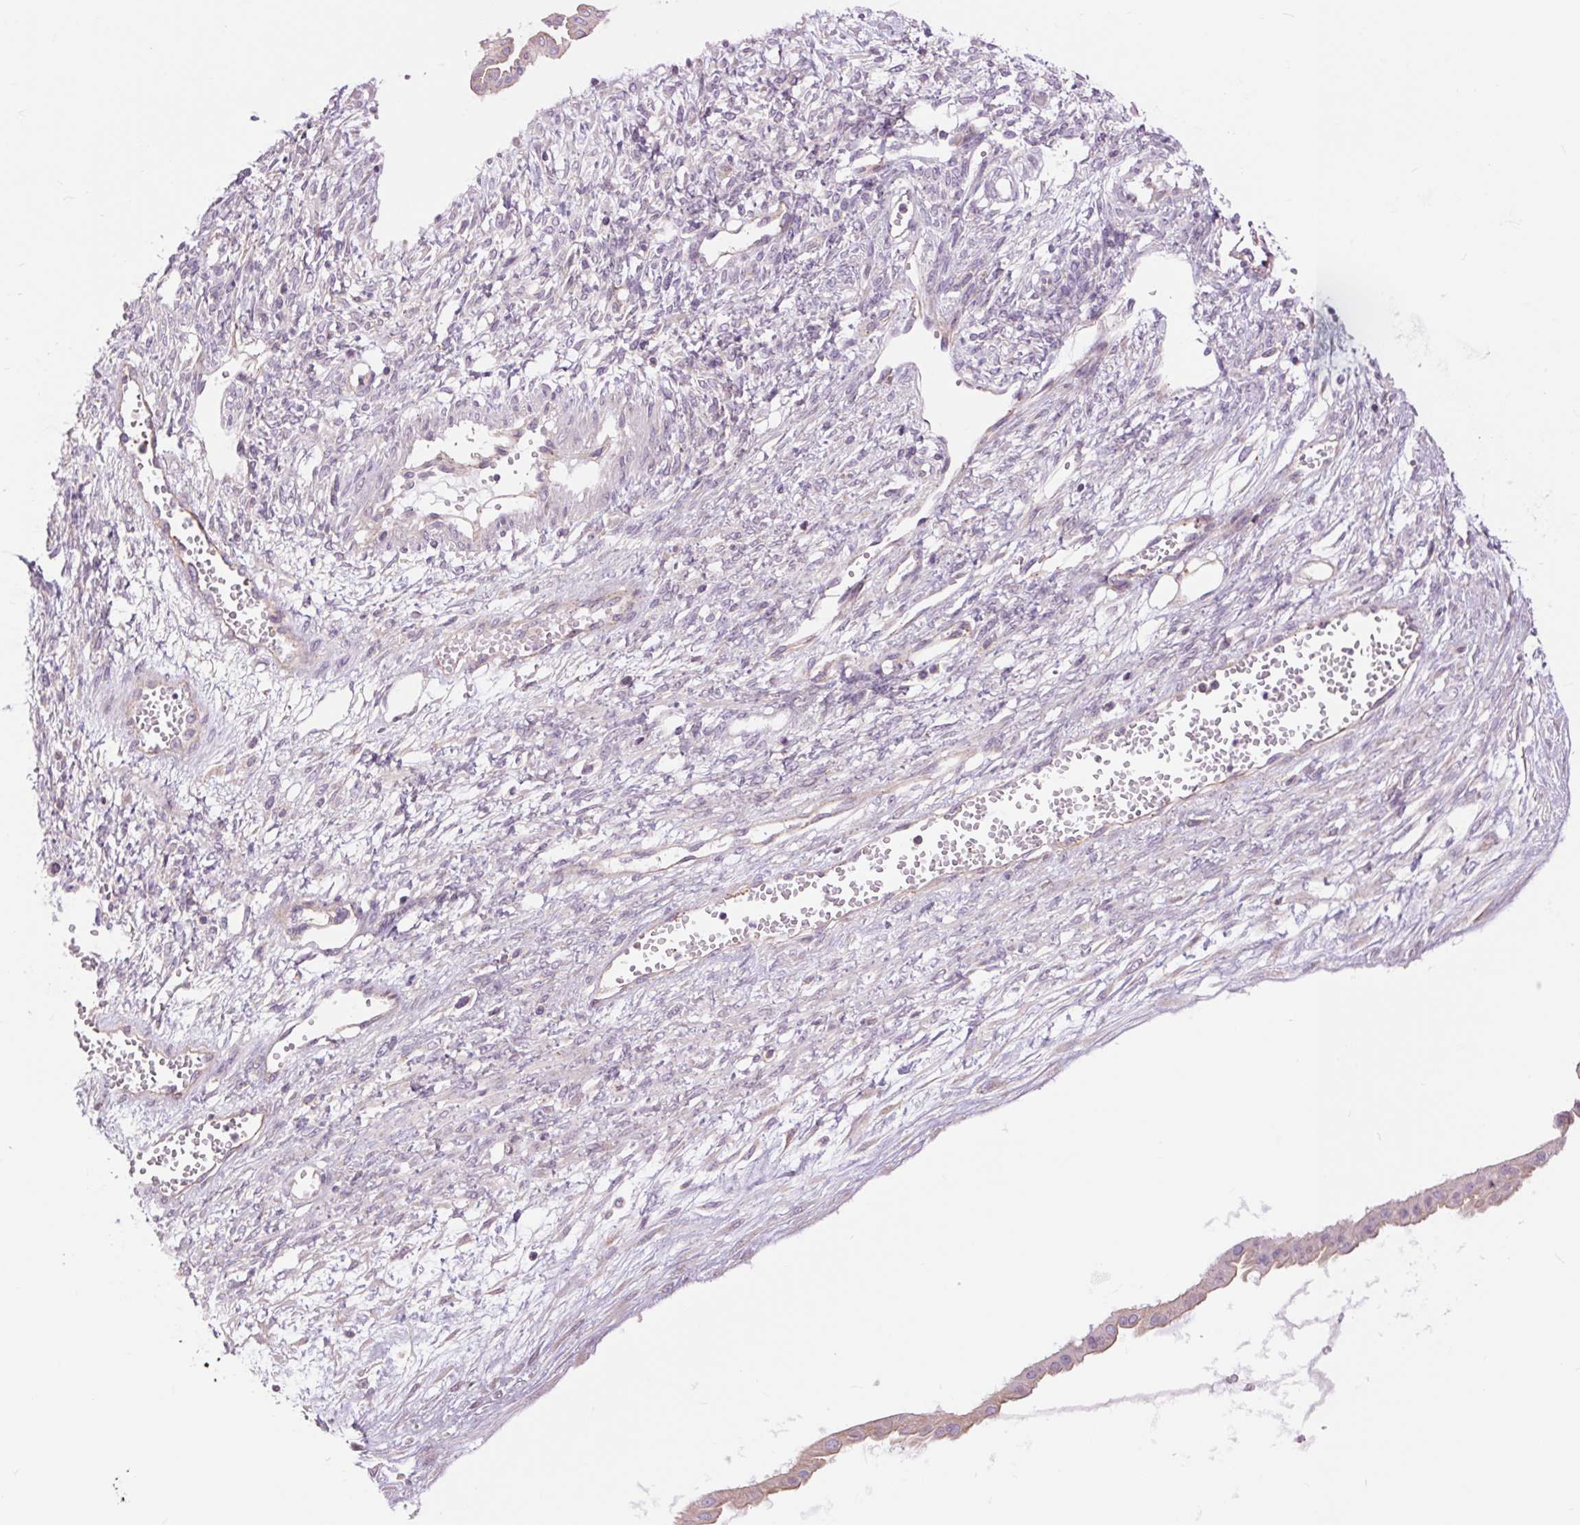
{"staining": {"intensity": "negative", "quantity": "none", "location": "none"}, "tissue": "ovarian cancer", "cell_type": "Tumor cells", "image_type": "cancer", "snomed": [{"axis": "morphology", "description": "Cystadenocarcinoma, mucinous, NOS"}, {"axis": "topography", "description": "Ovary"}], "caption": "Tumor cells show no significant staining in ovarian cancer. The staining is performed using DAB (3,3'-diaminobenzidine) brown chromogen with nuclei counter-stained in using hematoxylin.", "gene": "CTNNA3", "patient": {"sex": "female", "age": 73}}